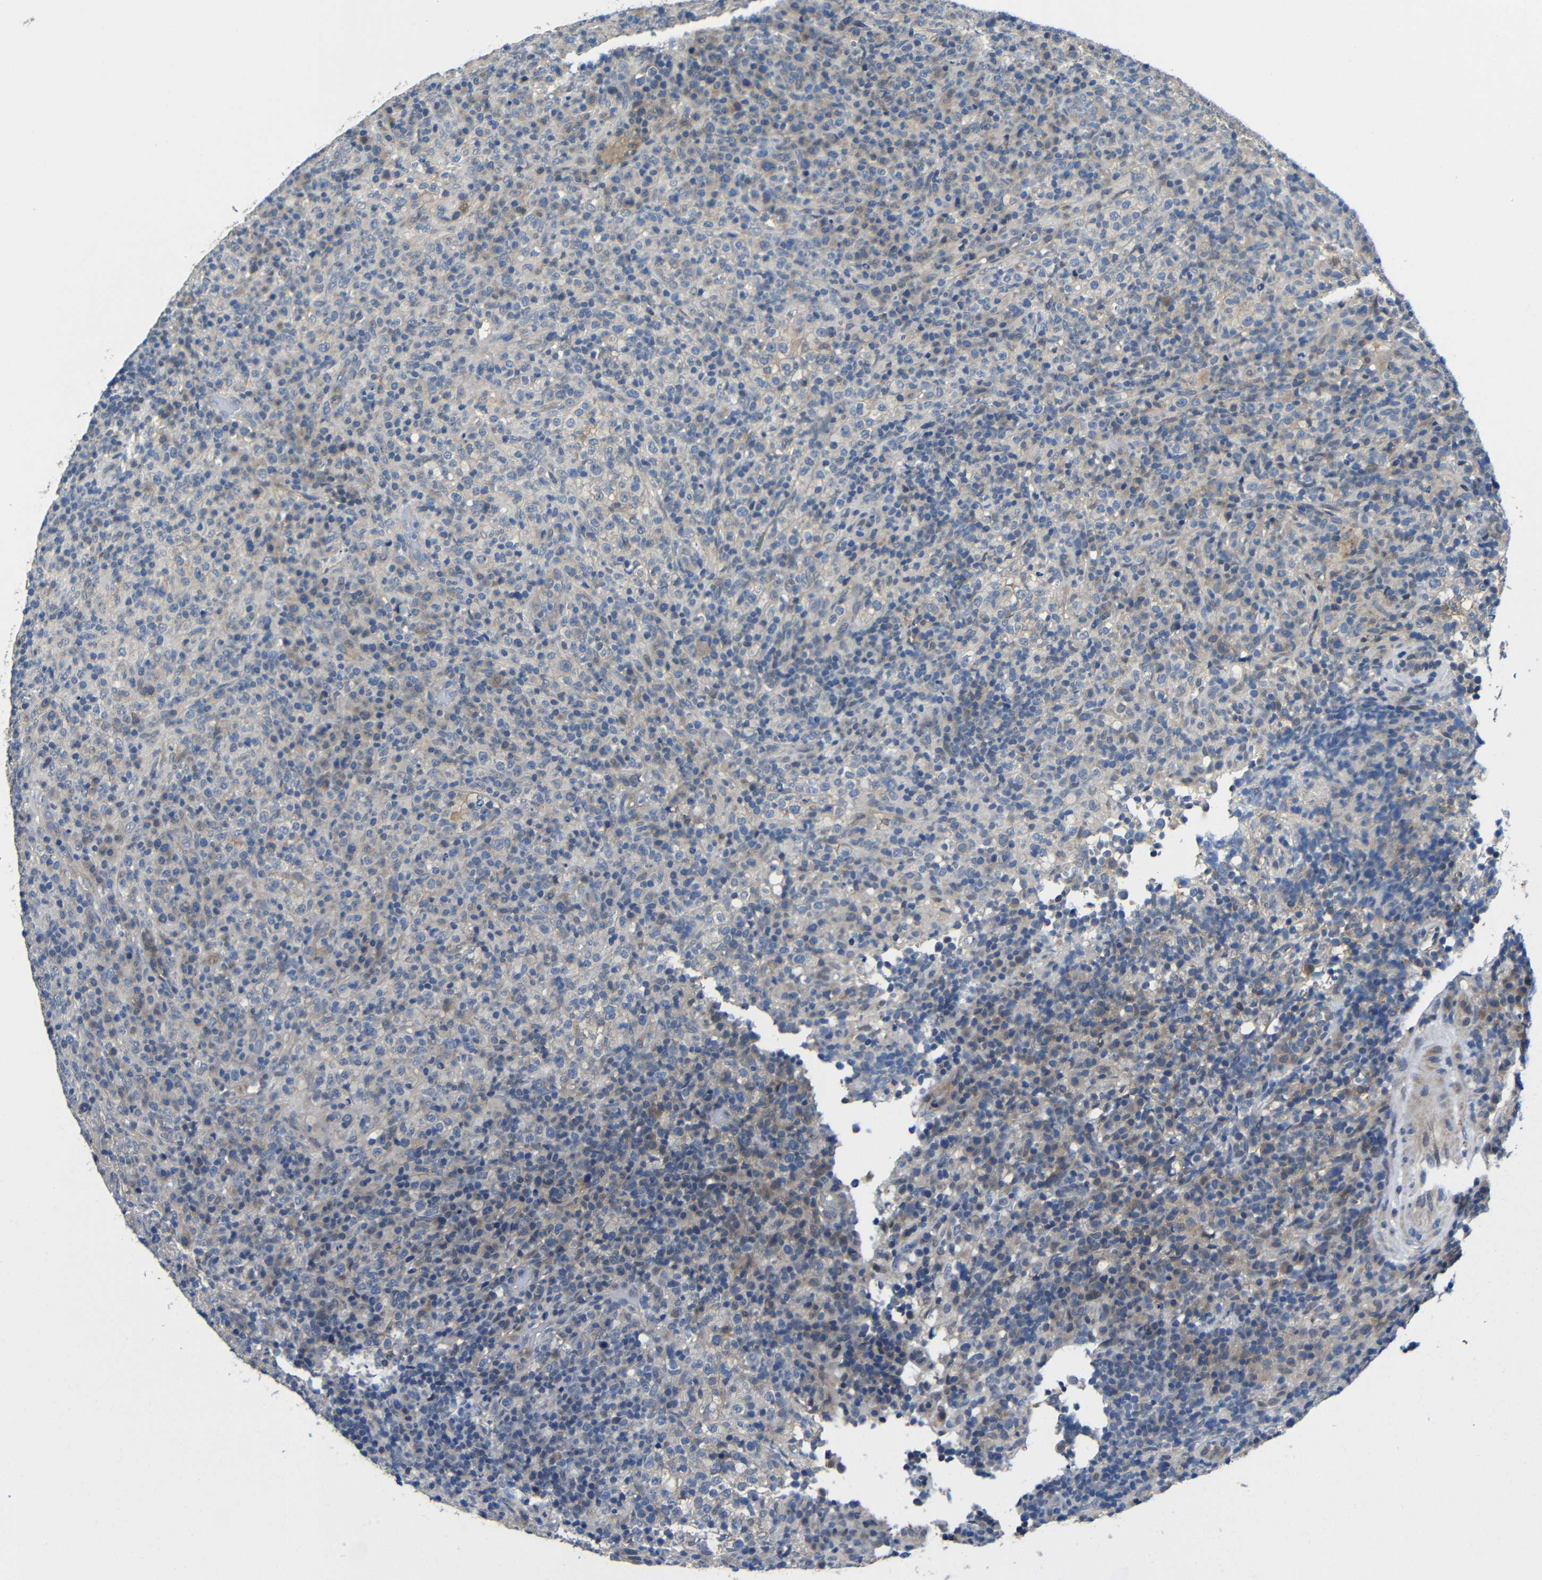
{"staining": {"intensity": "weak", "quantity": "25%-75%", "location": "cytoplasmic/membranous"}, "tissue": "lymphoma", "cell_type": "Tumor cells", "image_type": "cancer", "snomed": [{"axis": "morphology", "description": "Malignant lymphoma, non-Hodgkin's type, High grade"}, {"axis": "topography", "description": "Lymph node"}], "caption": "An immunohistochemistry (IHC) image of tumor tissue is shown. Protein staining in brown shows weak cytoplasmic/membranous positivity in malignant lymphoma, non-Hodgkin's type (high-grade) within tumor cells.", "gene": "ZNF90", "patient": {"sex": "female", "age": 76}}